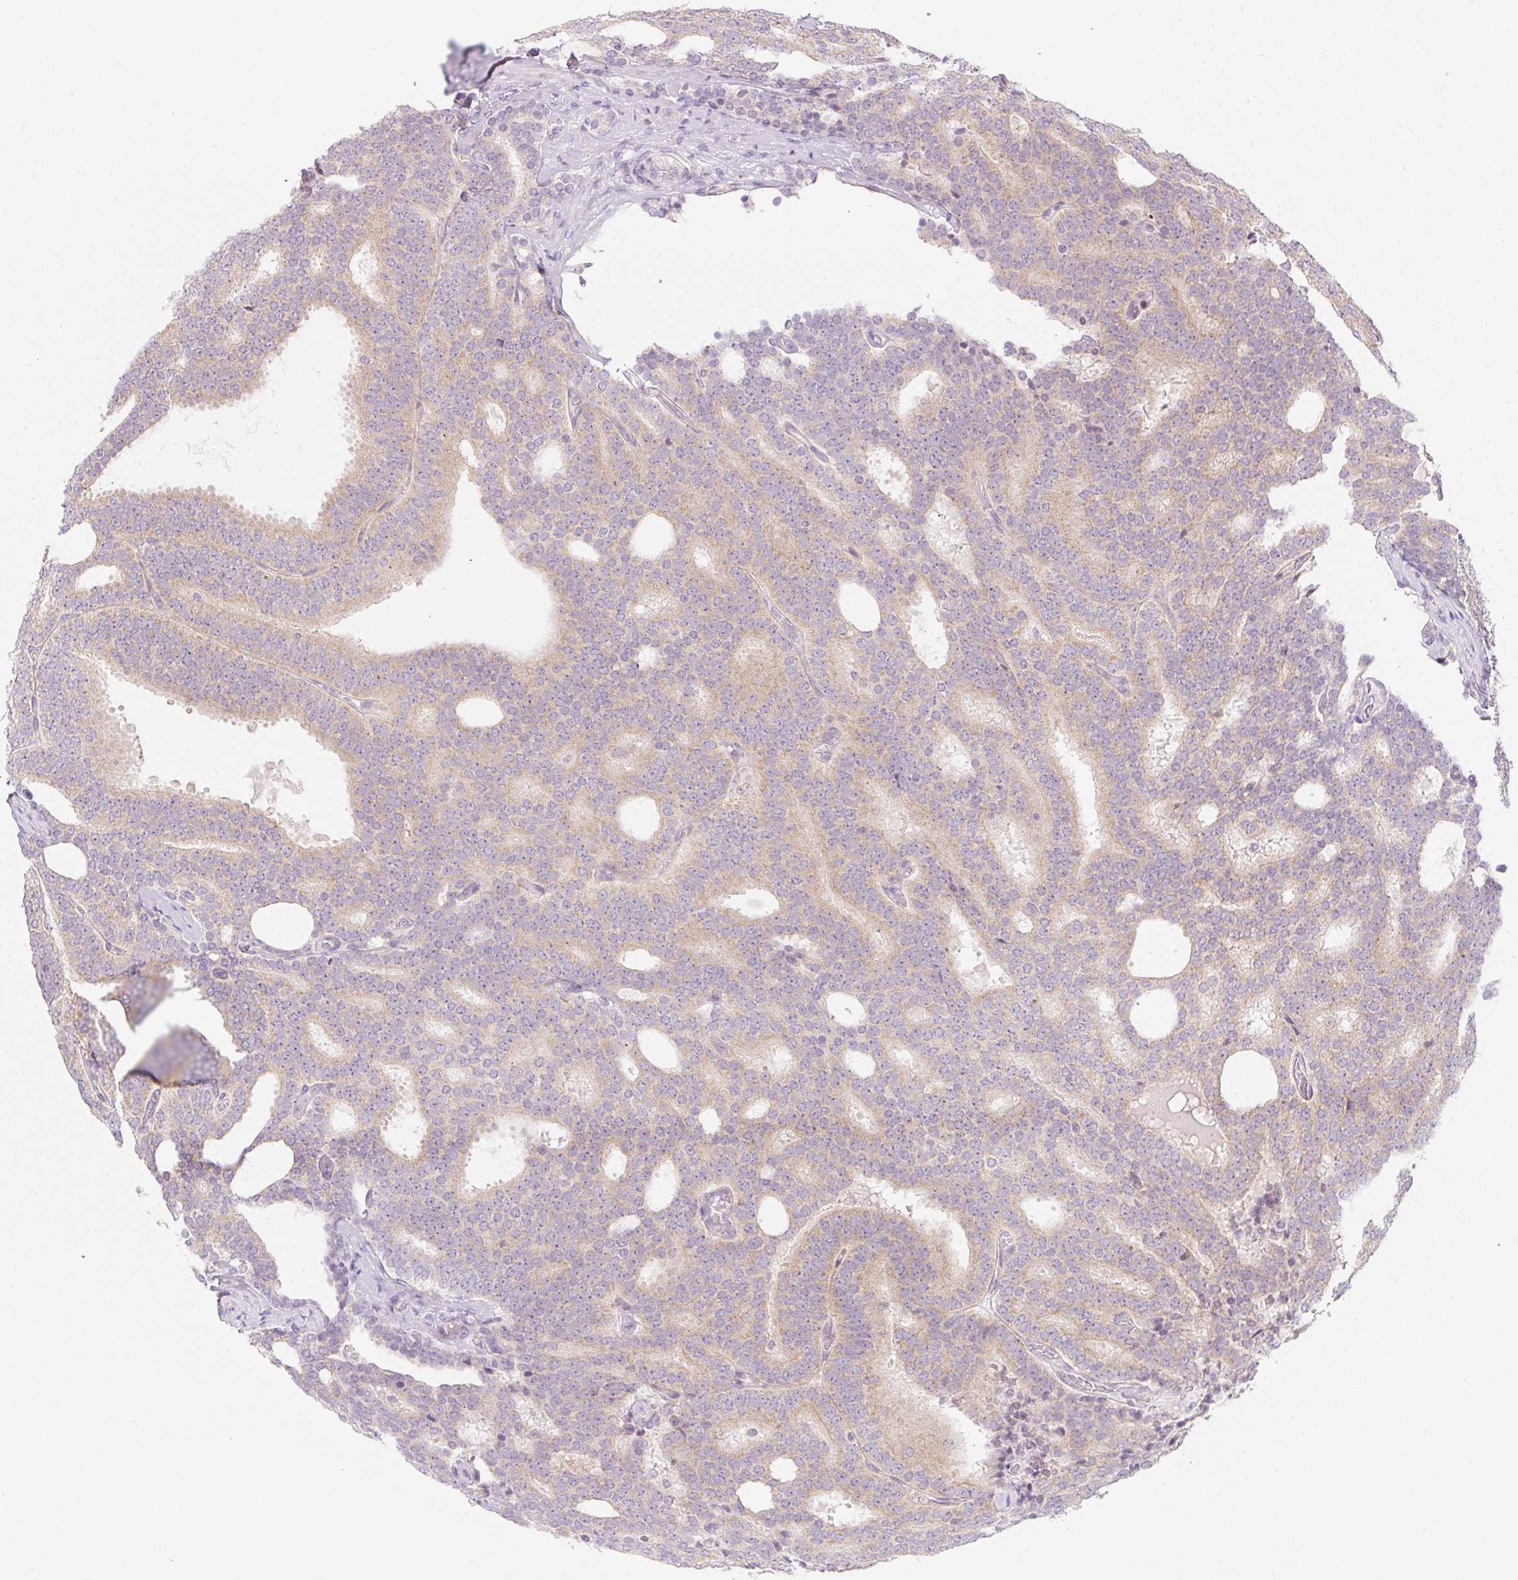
{"staining": {"intensity": "moderate", "quantity": ">75%", "location": "cytoplasmic/membranous"}, "tissue": "prostate cancer", "cell_type": "Tumor cells", "image_type": "cancer", "snomed": [{"axis": "morphology", "description": "Adenocarcinoma, High grade"}, {"axis": "topography", "description": "Prostate"}], "caption": "Immunohistochemical staining of human prostate high-grade adenocarcinoma shows moderate cytoplasmic/membranous protein expression in approximately >75% of tumor cells.", "gene": "CASKIN1", "patient": {"sex": "male", "age": 65}}